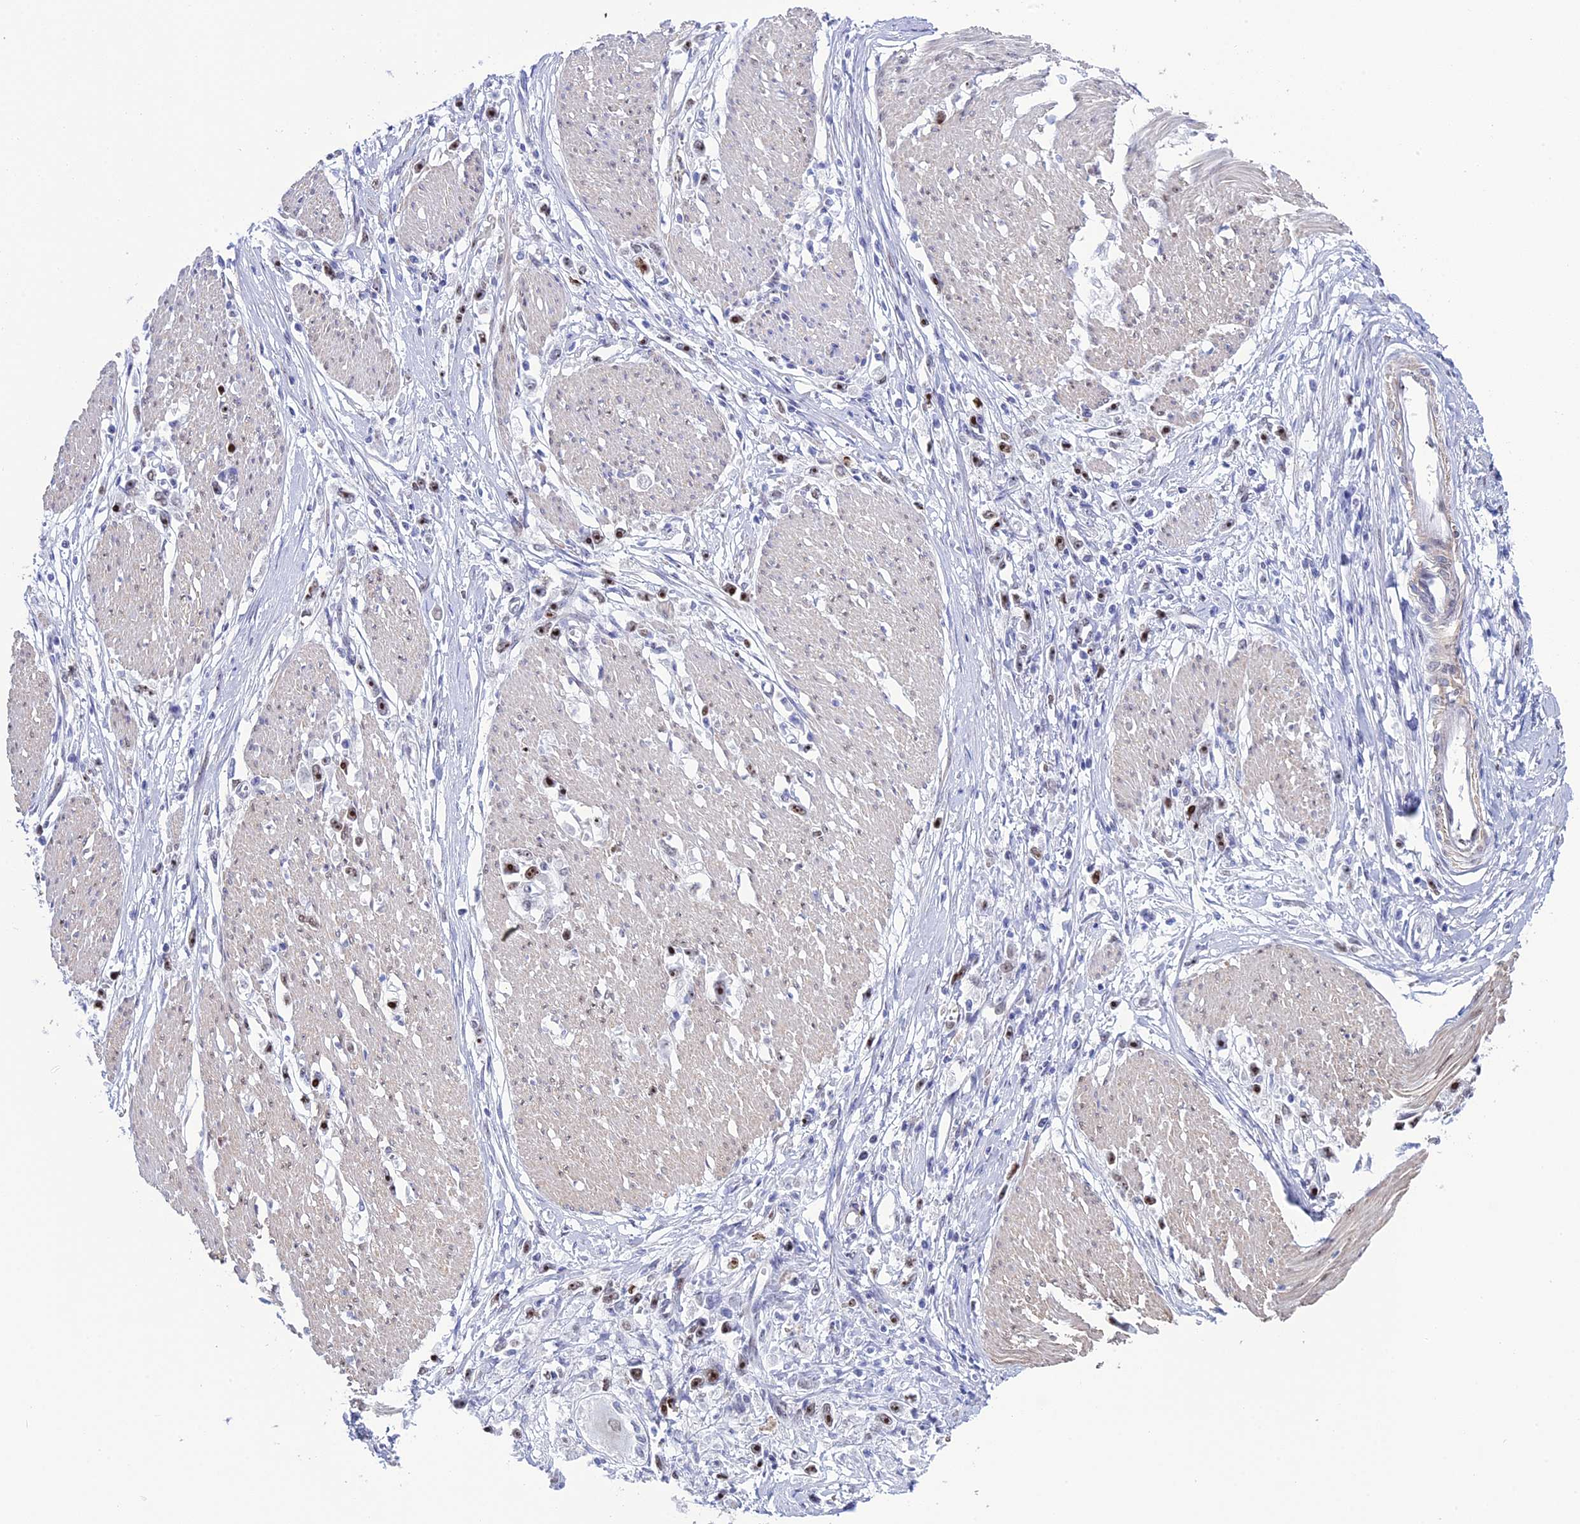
{"staining": {"intensity": "moderate", "quantity": ">75%", "location": "nuclear"}, "tissue": "stomach cancer", "cell_type": "Tumor cells", "image_type": "cancer", "snomed": [{"axis": "morphology", "description": "Adenocarcinoma, NOS"}, {"axis": "topography", "description": "Stomach"}], "caption": "About >75% of tumor cells in human stomach cancer reveal moderate nuclear protein positivity as visualized by brown immunohistochemical staining.", "gene": "CCDC86", "patient": {"sex": "female", "age": 59}}